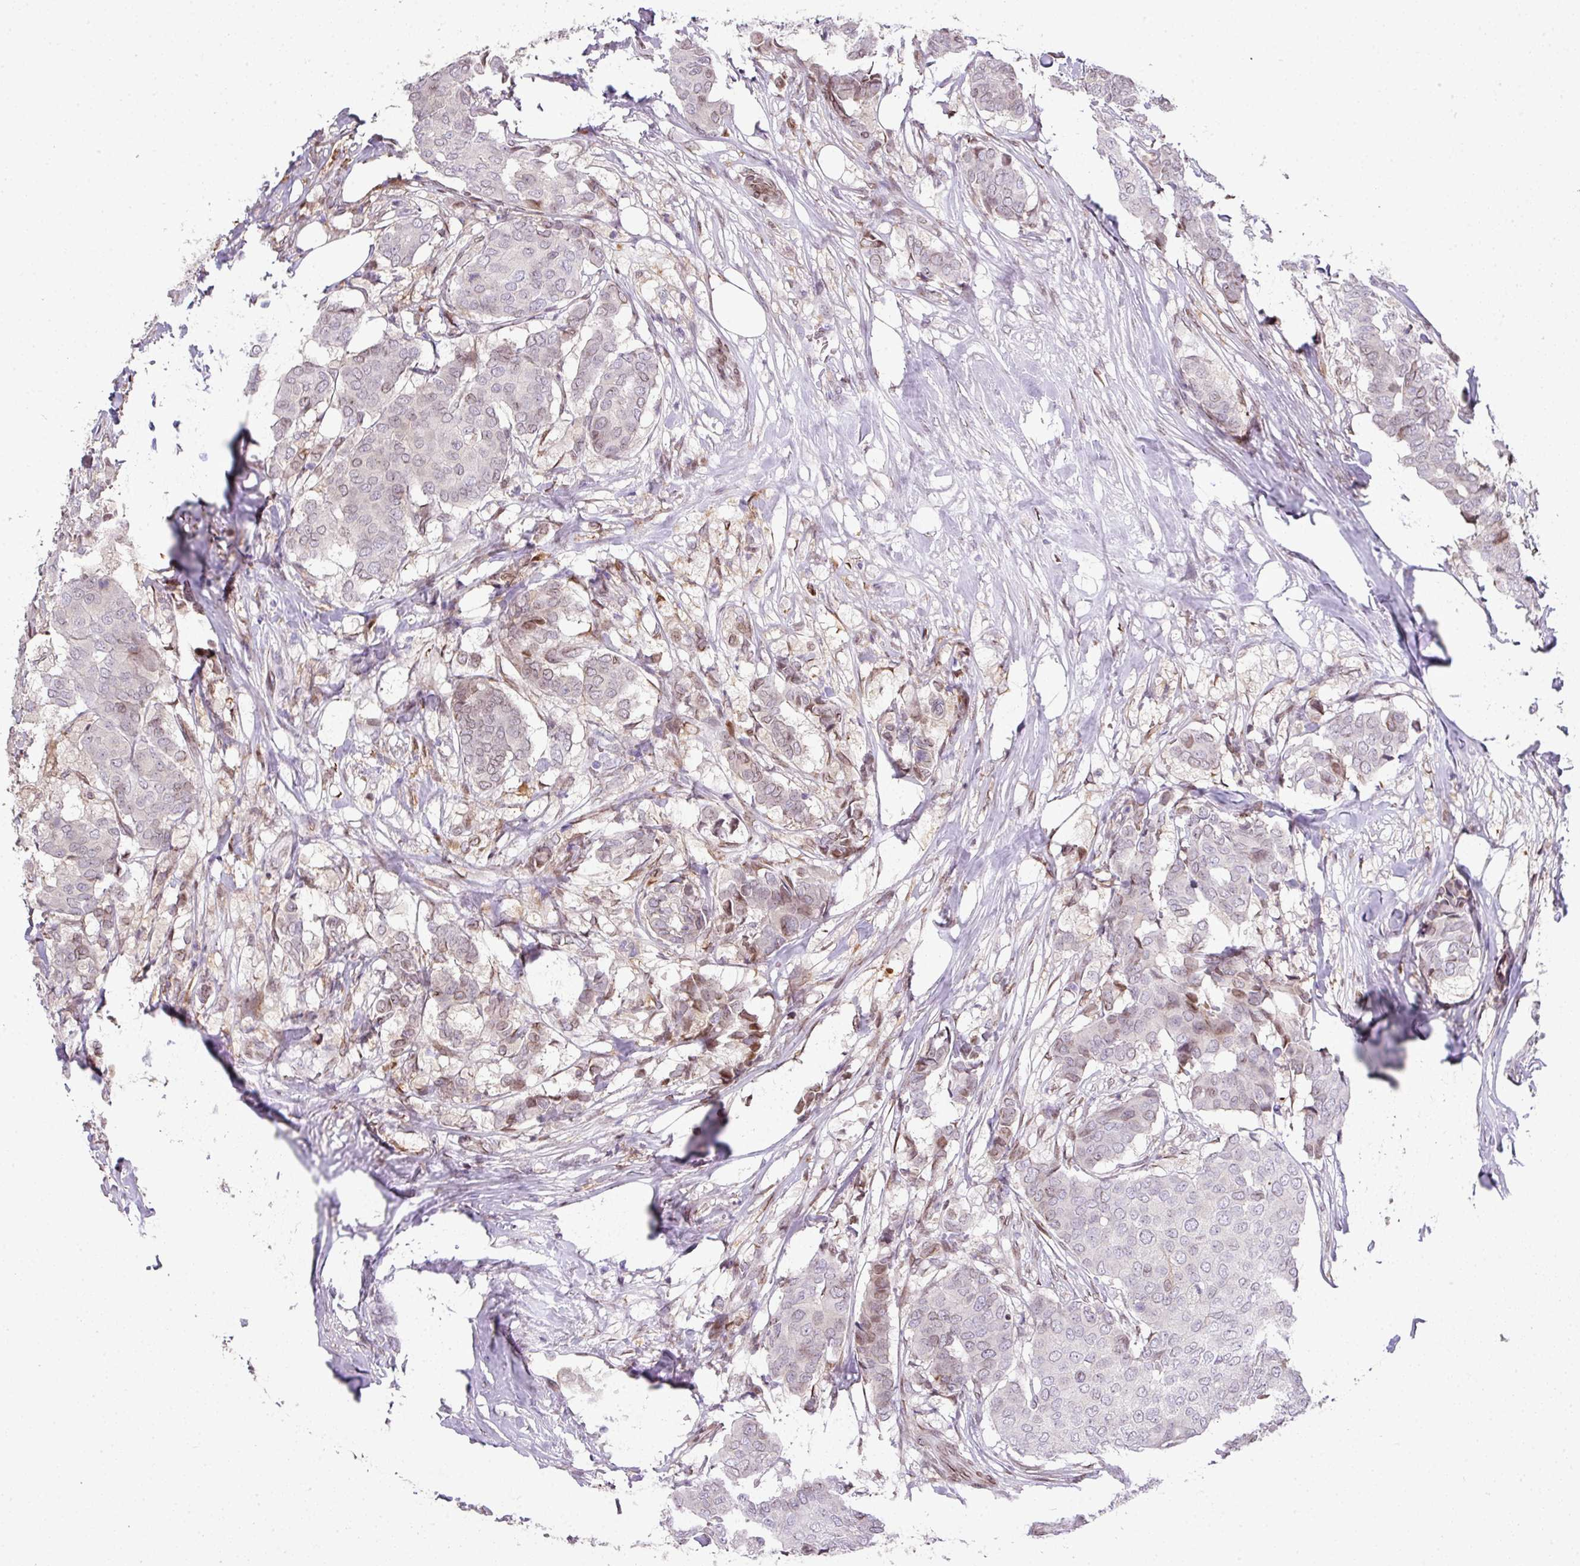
{"staining": {"intensity": "weak", "quantity": "<25%", "location": "cytoplasmic/membranous,nuclear"}, "tissue": "breast cancer", "cell_type": "Tumor cells", "image_type": "cancer", "snomed": [{"axis": "morphology", "description": "Duct carcinoma"}, {"axis": "topography", "description": "Breast"}], "caption": "Immunohistochemistry photomicrograph of neoplastic tissue: human breast cancer stained with DAB (3,3'-diaminobenzidine) shows no significant protein staining in tumor cells. (Brightfield microscopy of DAB immunohistochemistry (IHC) at high magnification).", "gene": "PLK1", "patient": {"sex": "female", "age": 75}}